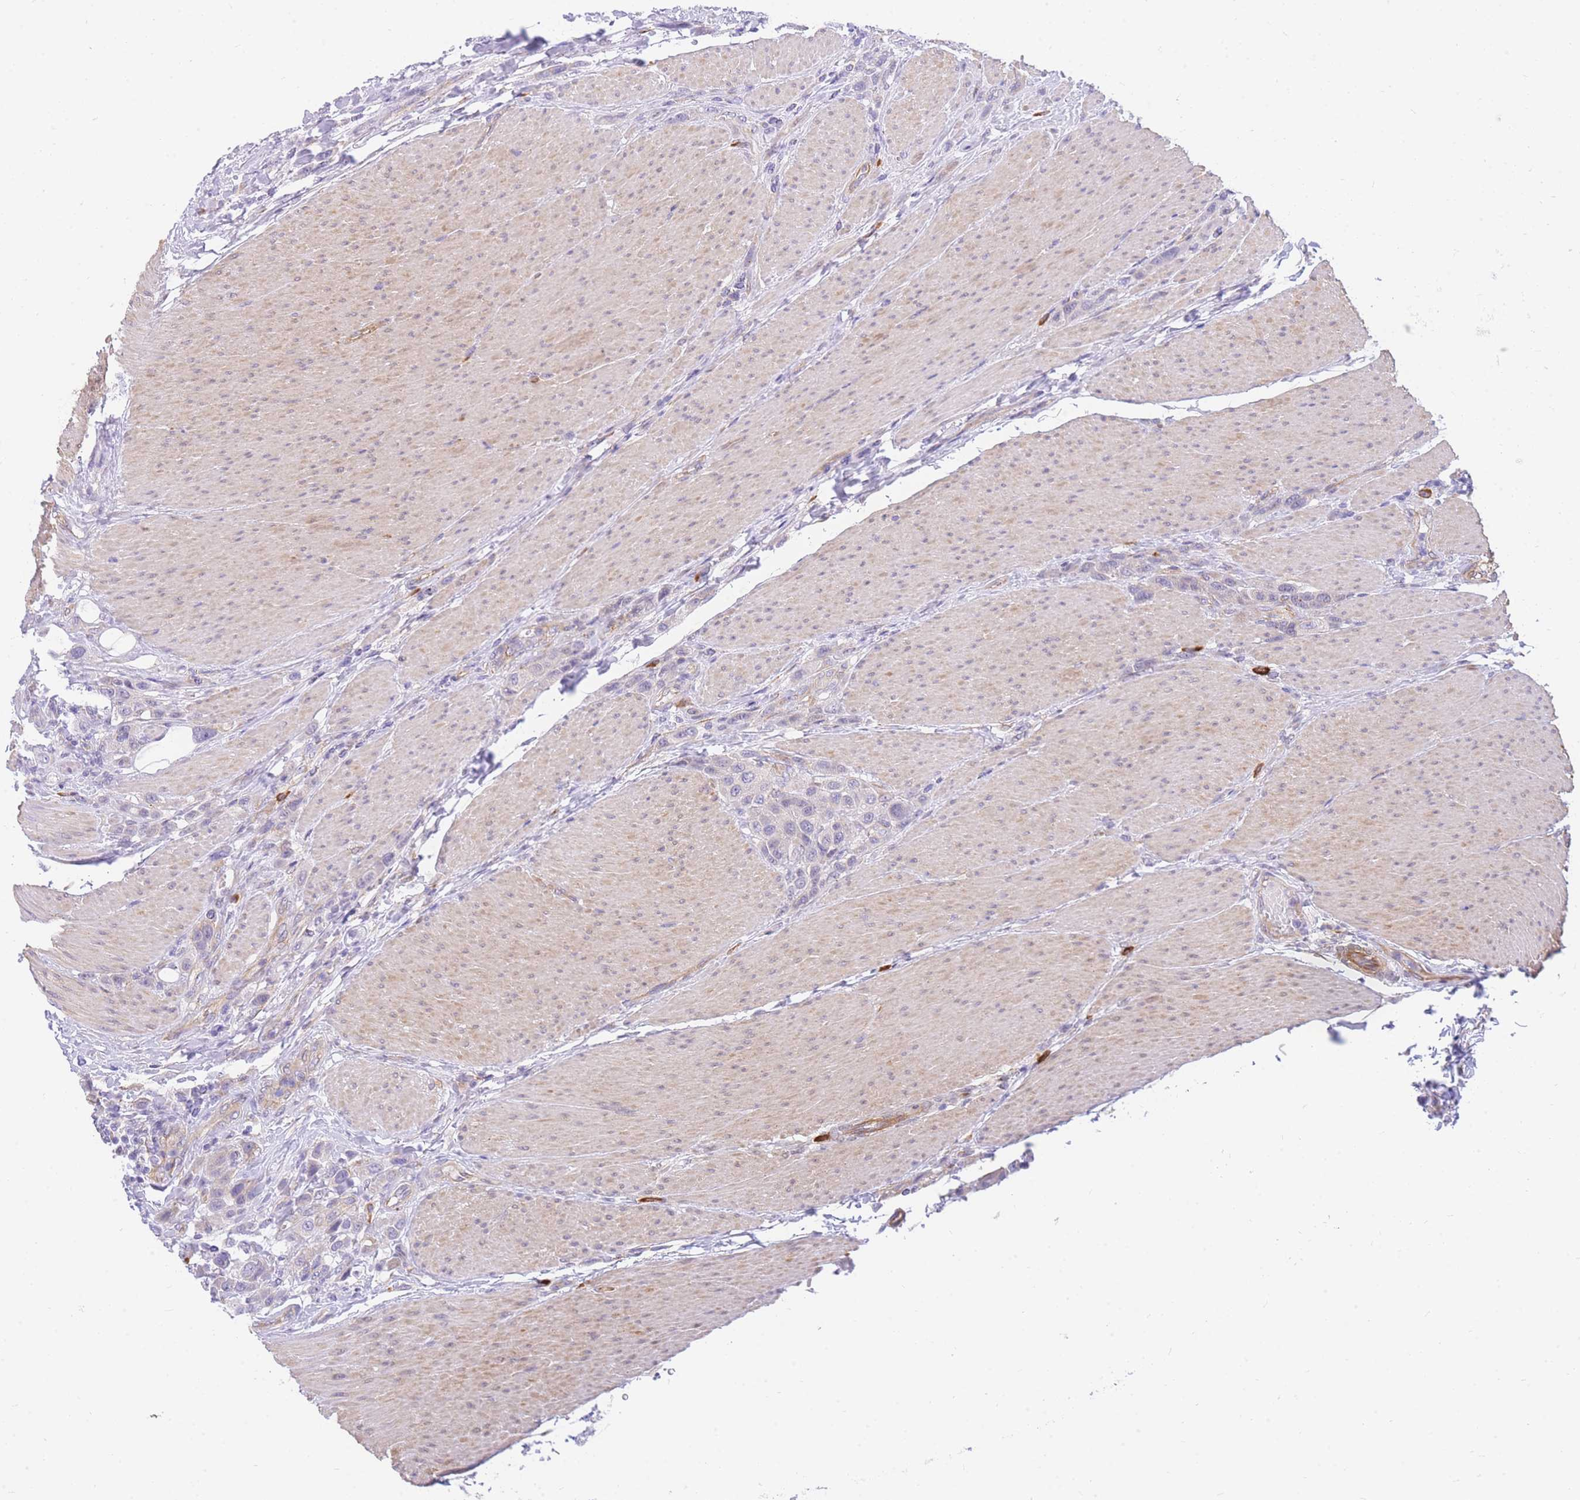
{"staining": {"intensity": "negative", "quantity": "none", "location": "none"}, "tissue": "urothelial cancer", "cell_type": "Tumor cells", "image_type": "cancer", "snomed": [{"axis": "morphology", "description": "Urothelial carcinoma, High grade"}, {"axis": "topography", "description": "Urinary bladder"}], "caption": "Tumor cells are negative for brown protein staining in high-grade urothelial carcinoma.", "gene": "SRSF12", "patient": {"sex": "male", "age": 50}}